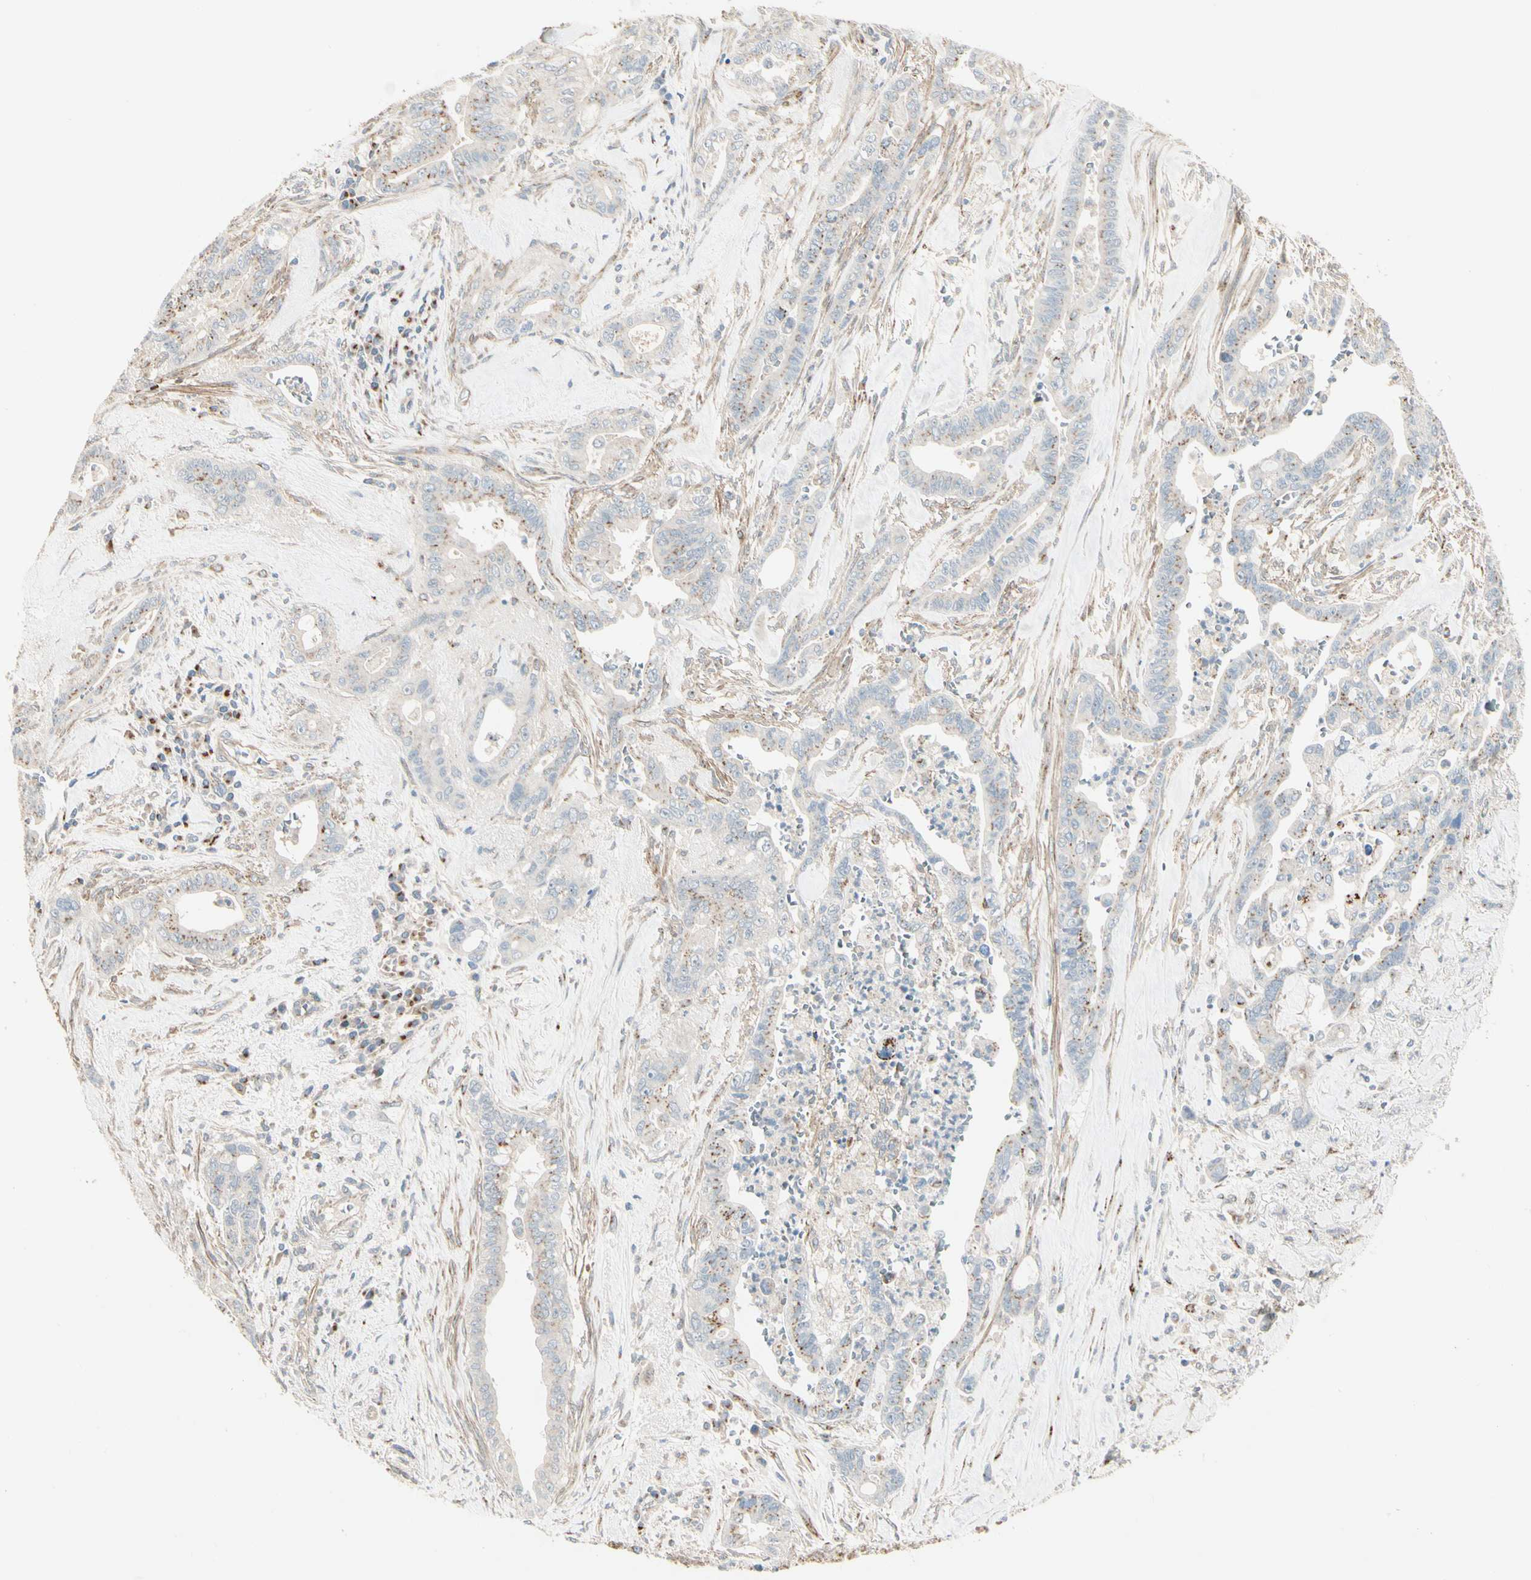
{"staining": {"intensity": "moderate", "quantity": "25%-75%", "location": "cytoplasmic/membranous"}, "tissue": "pancreatic cancer", "cell_type": "Tumor cells", "image_type": "cancer", "snomed": [{"axis": "morphology", "description": "Adenocarcinoma, NOS"}, {"axis": "topography", "description": "Pancreas"}], "caption": "High-magnification brightfield microscopy of pancreatic cancer (adenocarcinoma) stained with DAB (3,3'-diaminobenzidine) (brown) and counterstained with hematoxylin (blue). tumor cells exhibit moderate cytoplasmic/membranous staining is identified in approximately25%-75% of cells.", "gene": "ABCA3", "patient": {"sex": "male", "age": 70}}